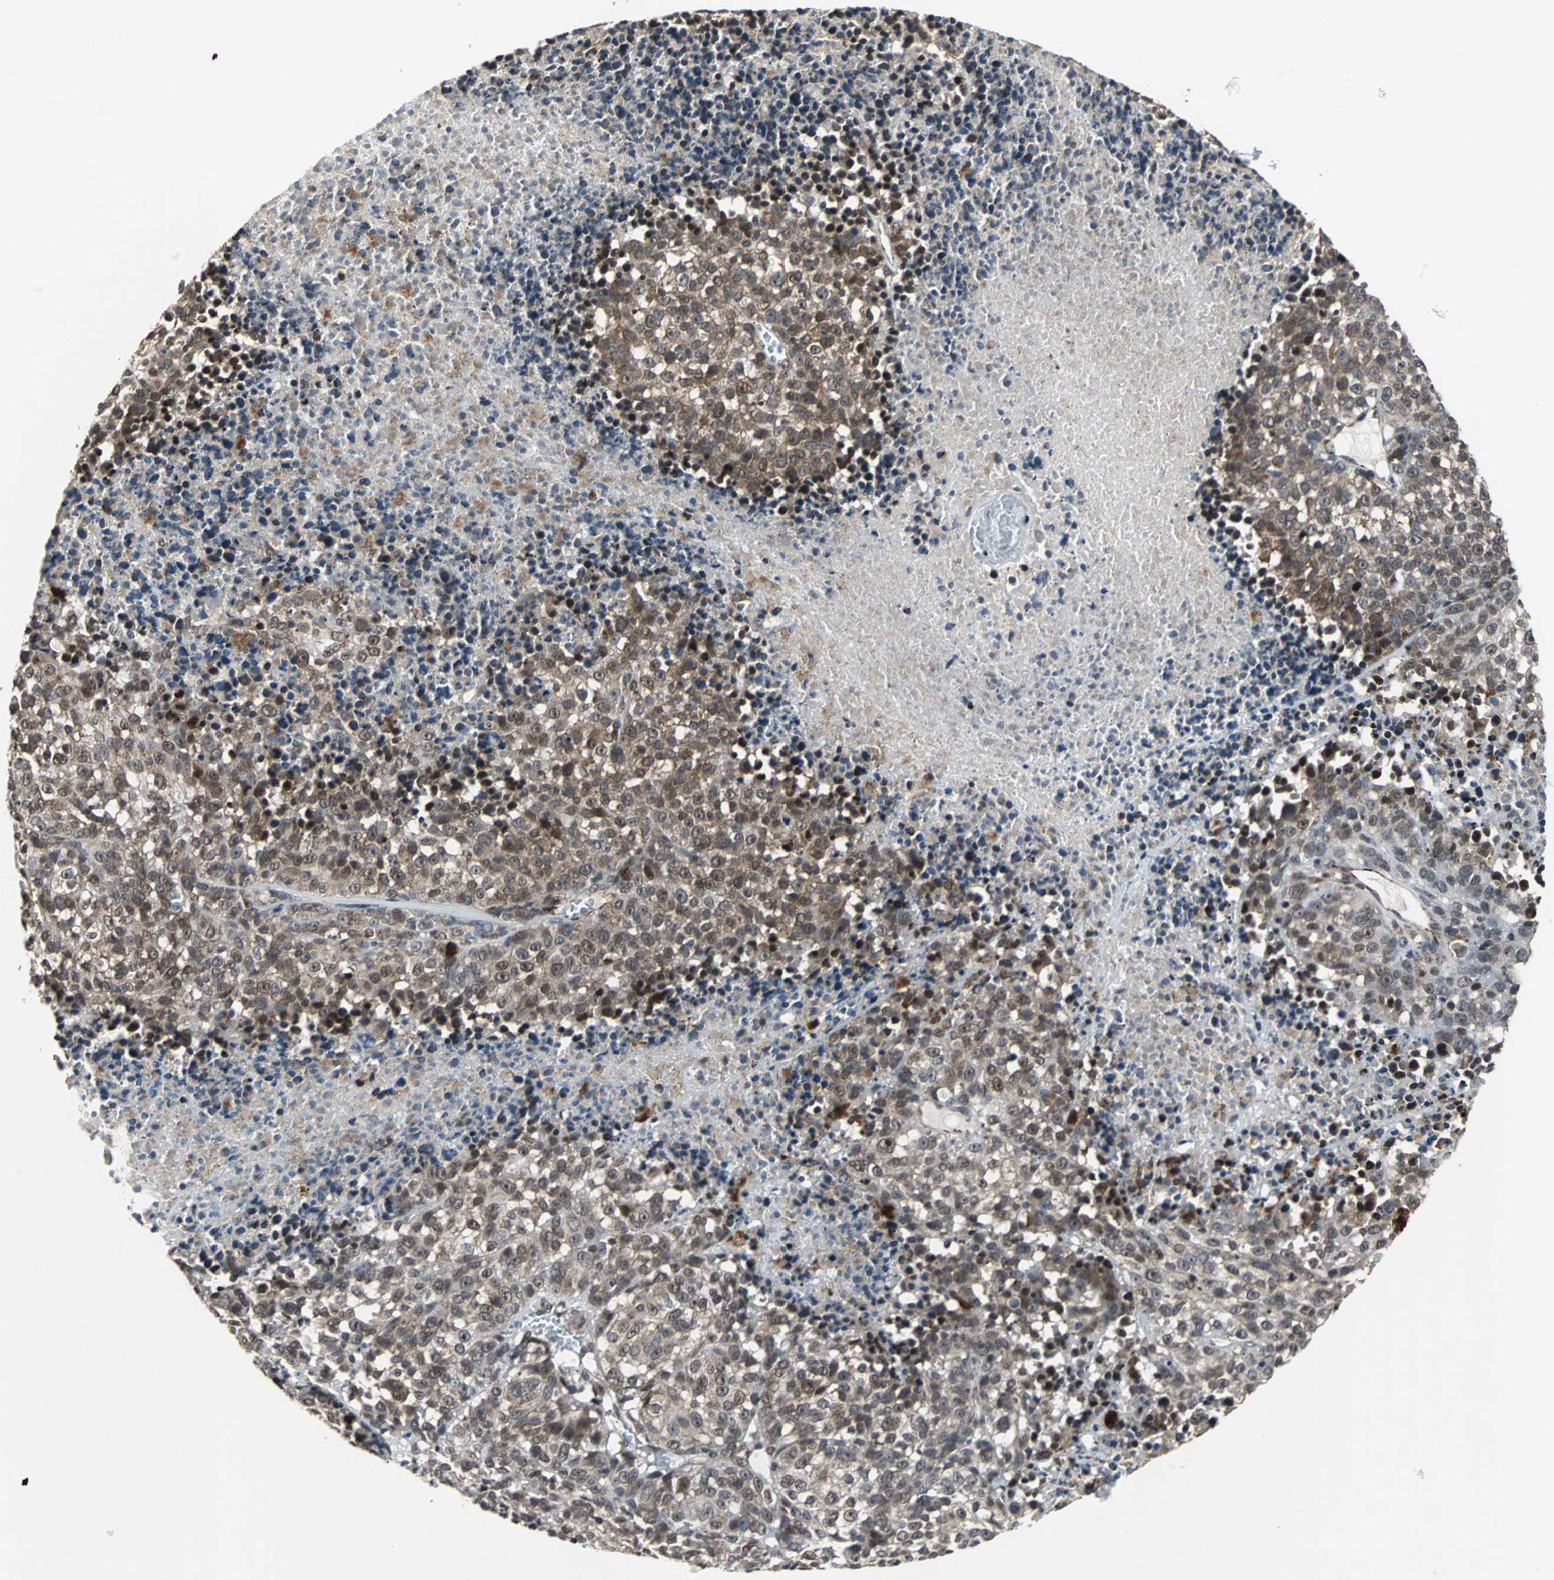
{"staining": {"intensity": "moderate", "quantity": ">75%", "location": "cytoplasmic/membranous"}, "tissue": "melanoma", "cell_type": "Tumor cells", "image_type": "cancer", "snomed": [{"axis": "morphology", "description": "Malignant melanoma, Metastatic site"}, {"axis": "topography", "description": "Cerebral cortex"}], "caption": "A high-resolution image shows IHC staining of malignant melanoma (metastatic site), which shows moderate cytoplasmic/membranous staining in about >75% of tumor cells.", "gene": "LSR", "patient": {"sex": "female", "age": 52}}